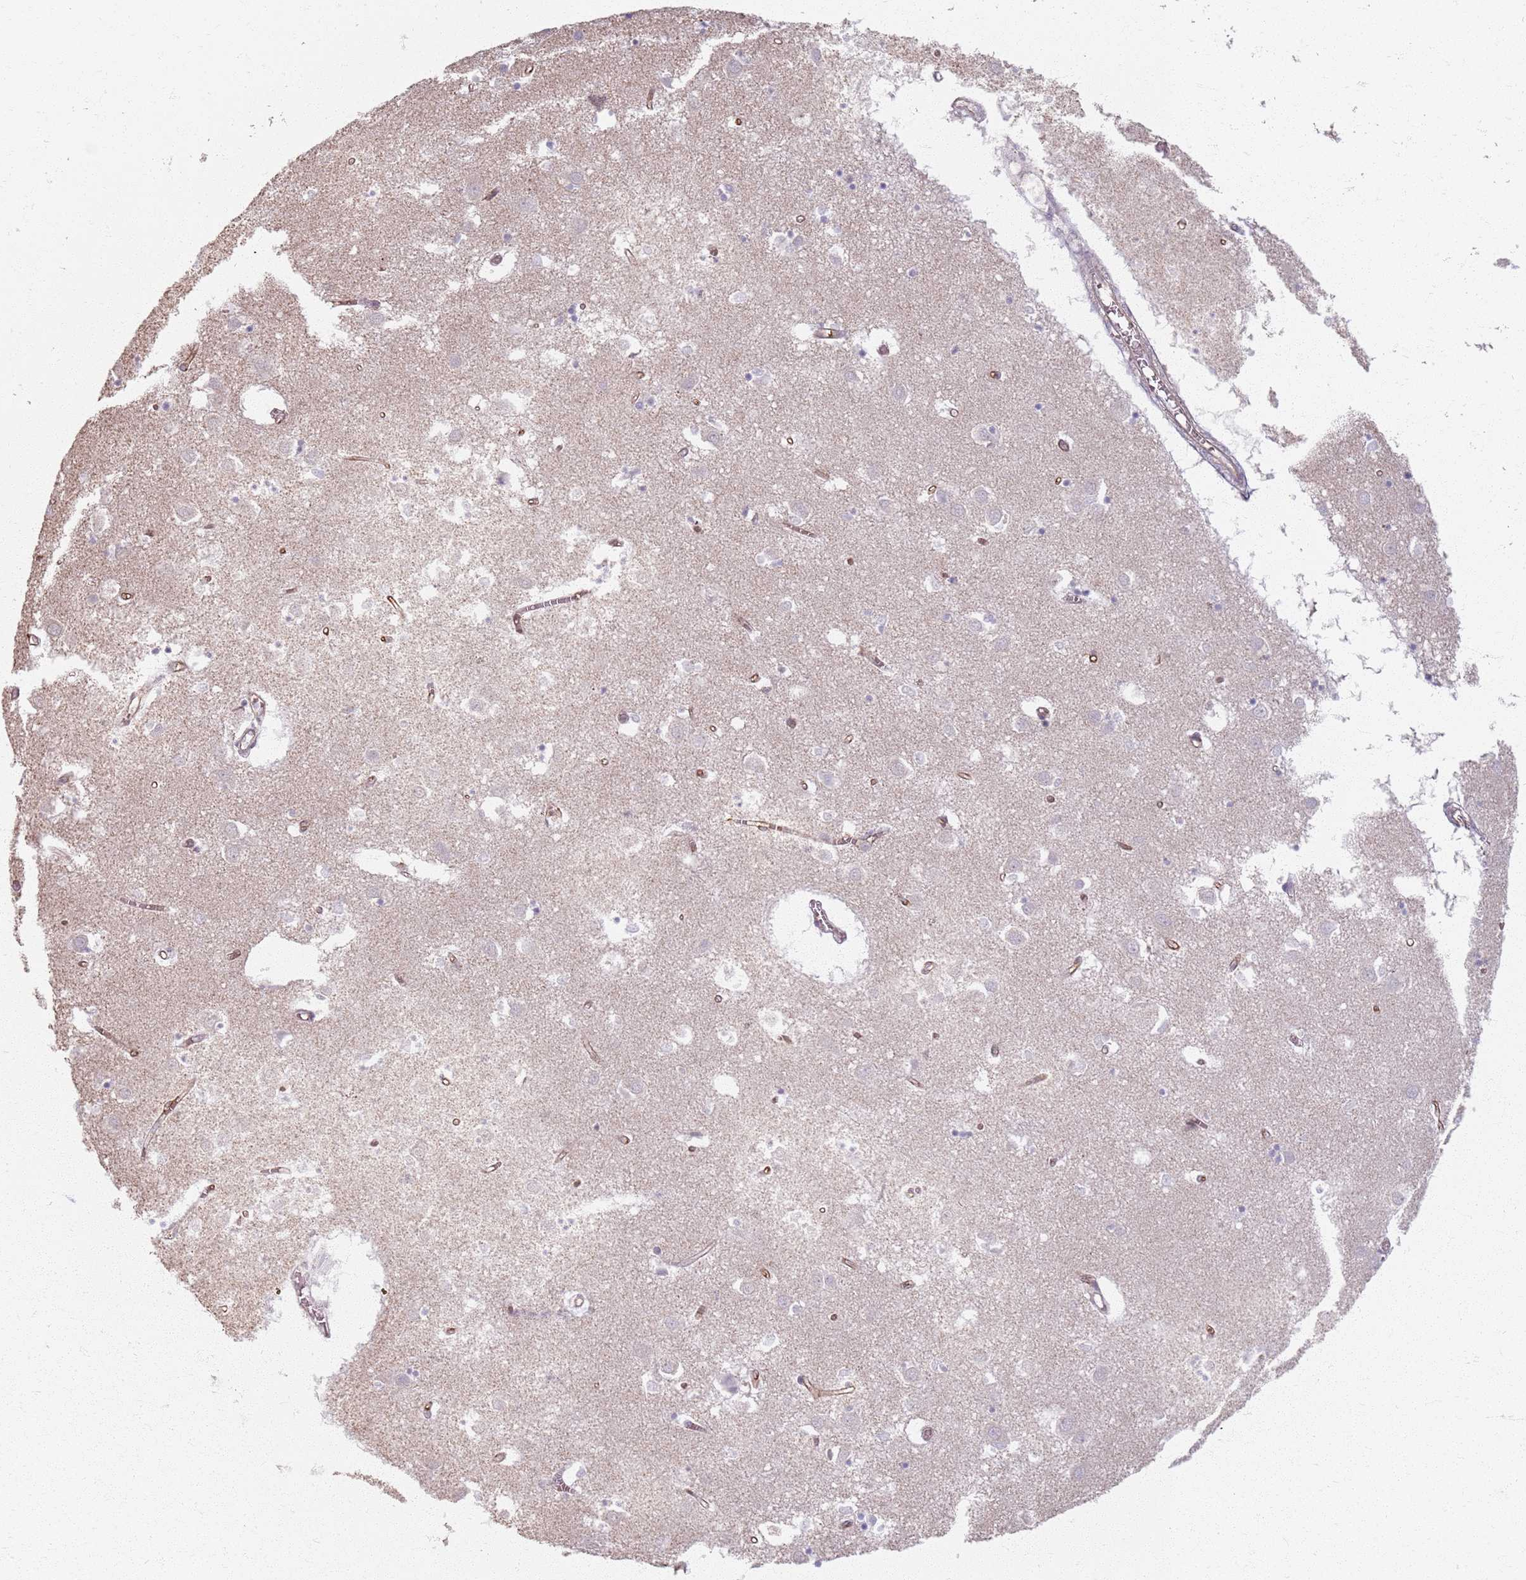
{"staining": {"intensity": "negative", "quantity": "none", "location": "none"}, "tissue": "caudate", "cell_type": "Glial cells", "image_type": "normal", "snomed": [{"axis": "morphology", "description": "Normal tissue, NOS"}, {"axis": "topography", "description": "Lateral ventricle wall"}], "caption": "Glial cells are negative for protein expression in unremarkable human caudate.", "gene": "KCNA5", "patient": {"sex": "male", "age": 70}}